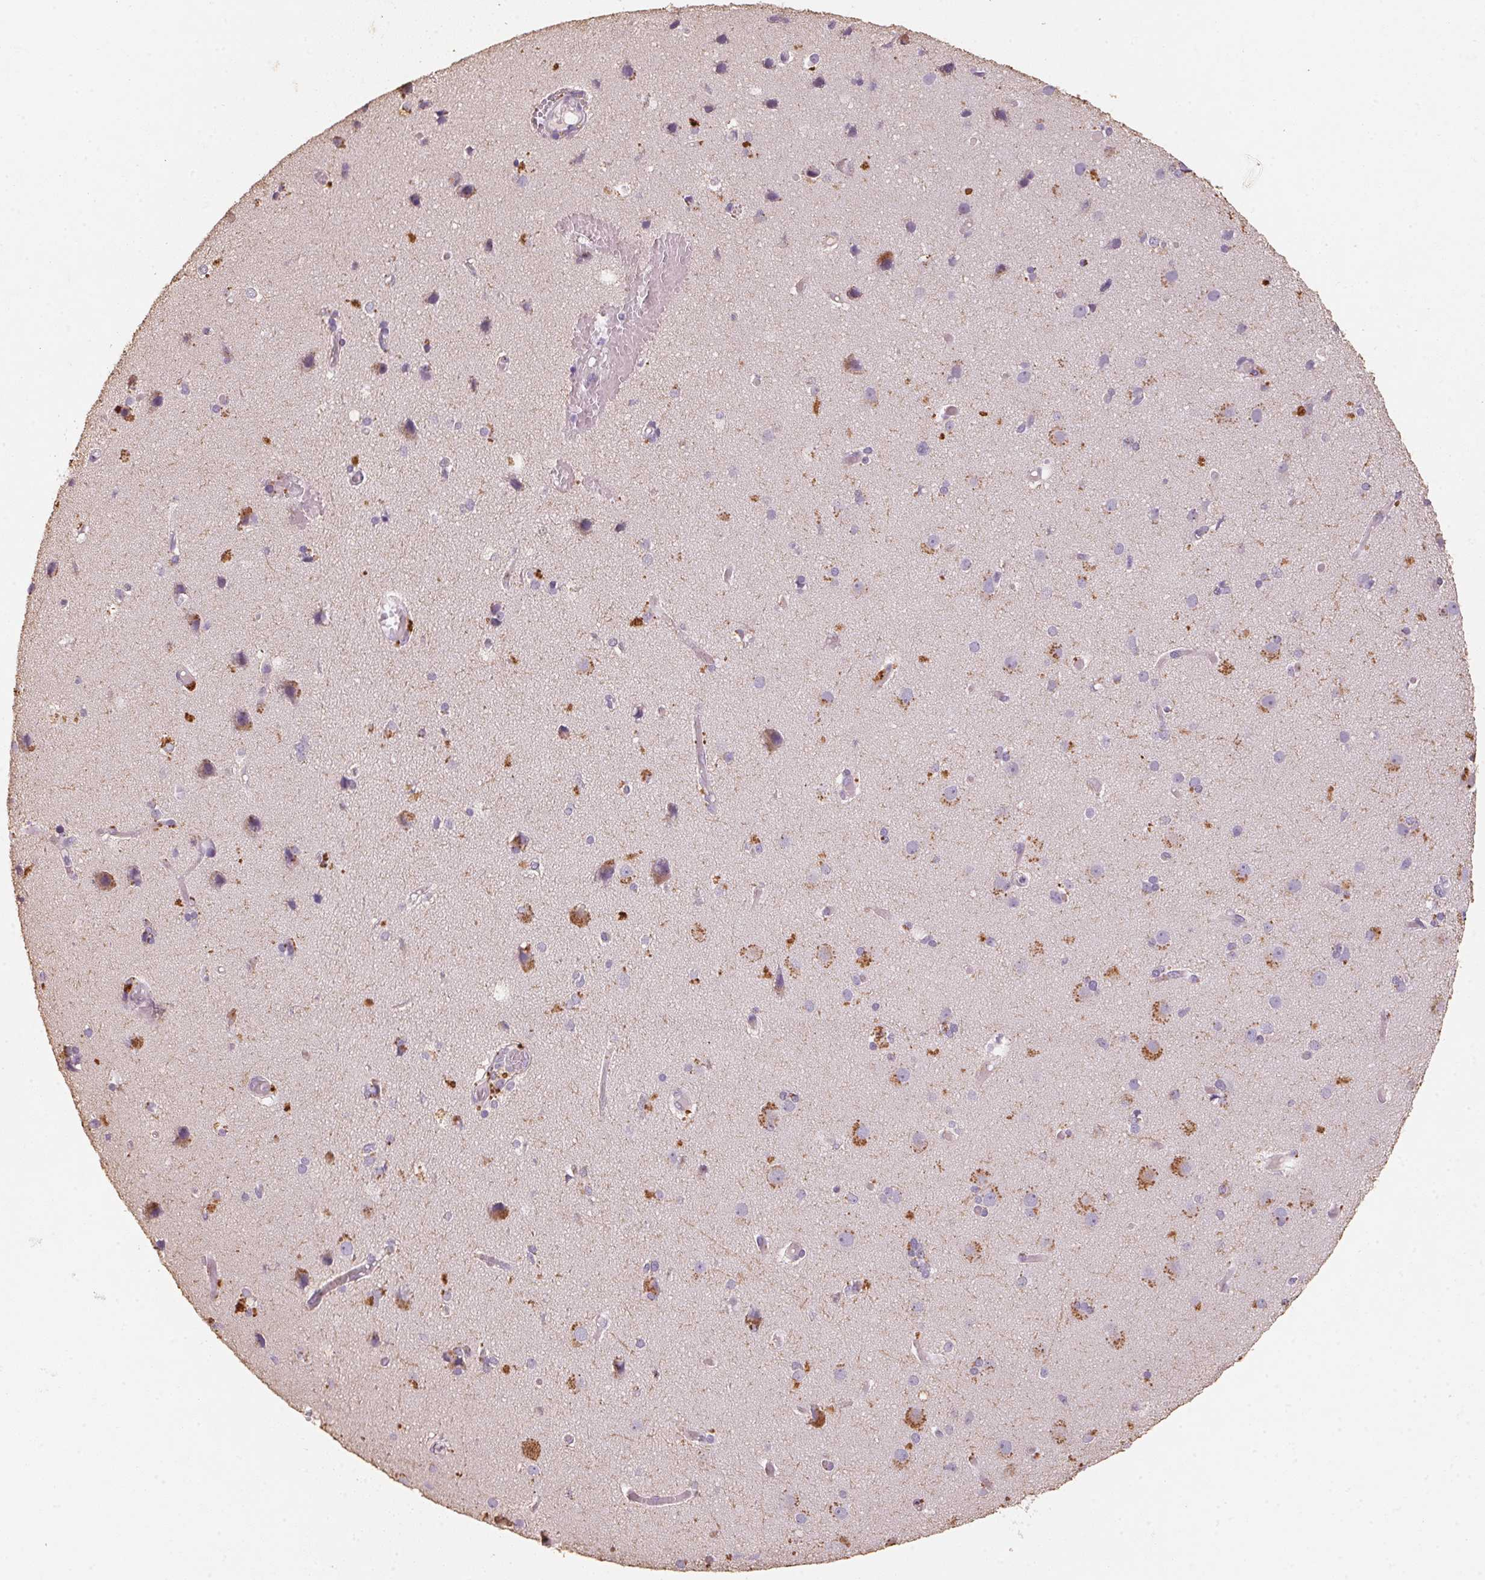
{"staining": {"intensity": "negative", "quantity": "none", "location": "none"}, "tissue": "cerebral cortex", "cell_type": "Endothelial cells", "image_type": "normal", "snomed": [{"axis": "morphology", "description": "Normal tissue, NOS"}, {"axis": "morphology", "description": "Glioma, malignant, High grade"}, {"axis": "topography", "description": "Cerebral cortex"}], "caption": "Immunohistochemical staining of unremarkable human cerebral cortex exhibits no significant positivity in endothelial cells. Nuclei are stained in blue.", "gene": "CXCL5", "patient": {"sex": "male", "age": 71}}